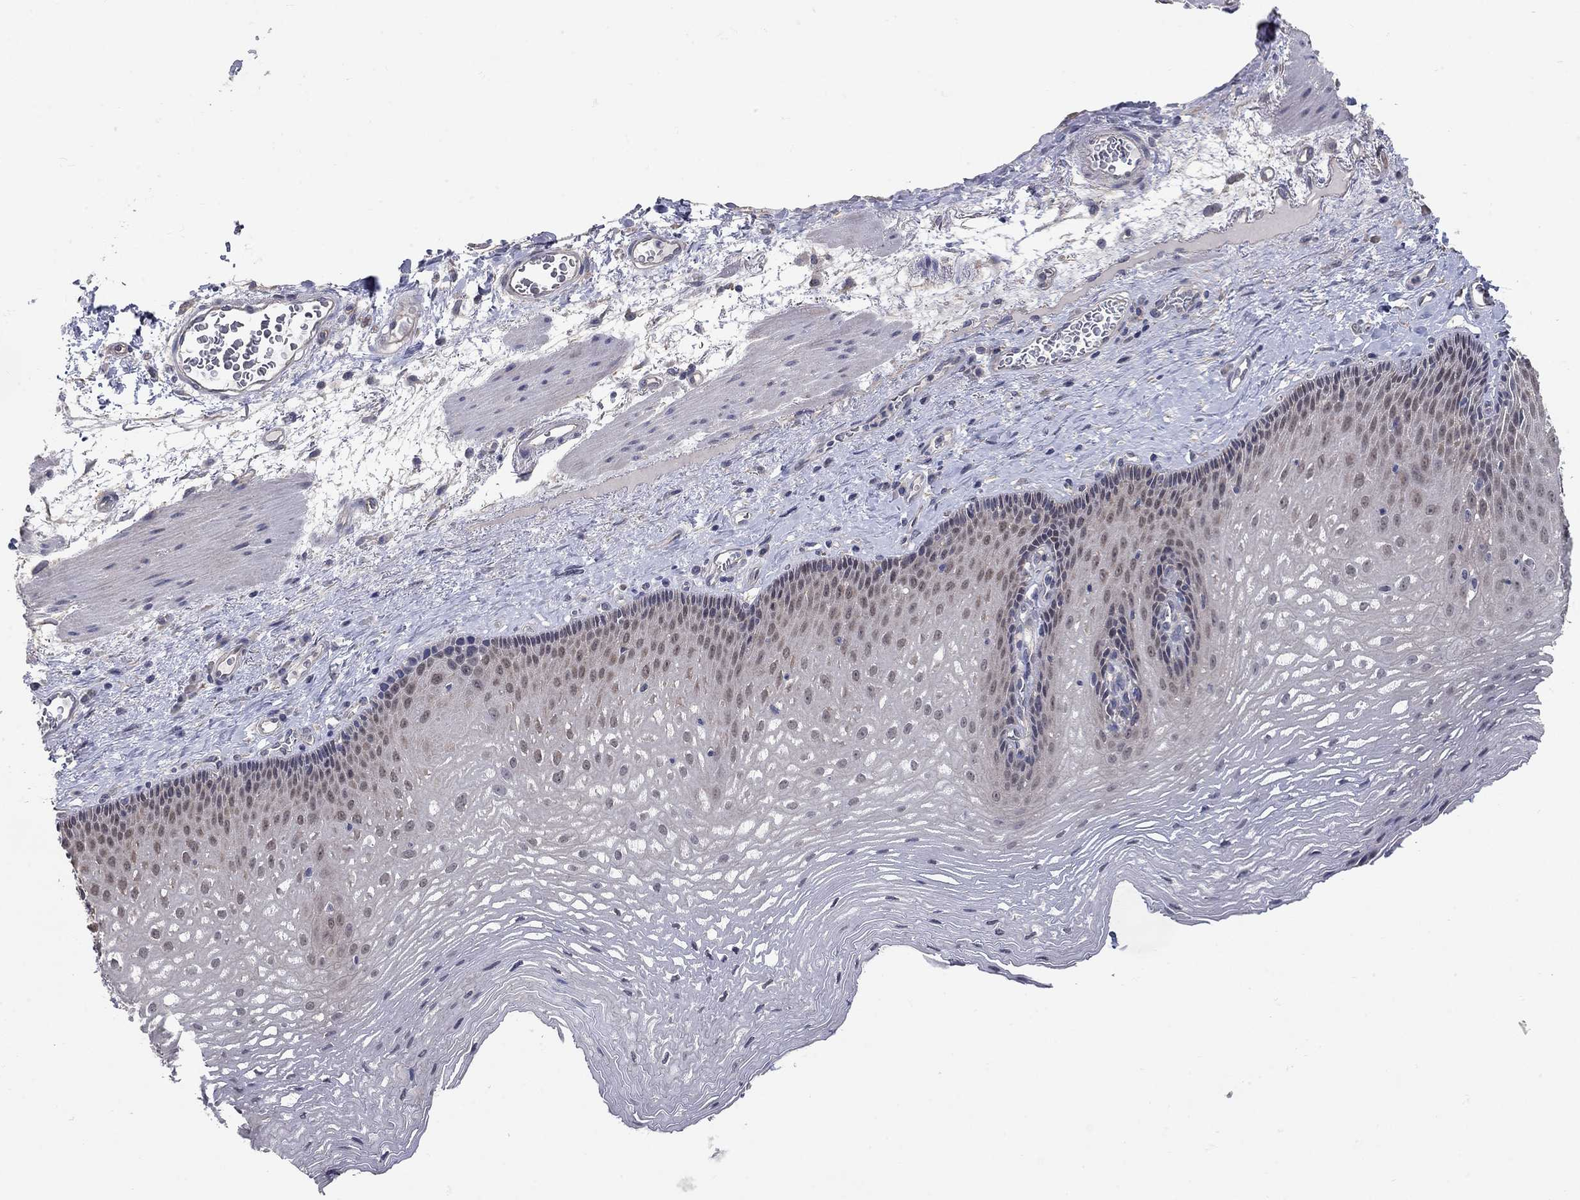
{"staining": {"intensity": "negative", "quantity": "none", "location": "none"}, "tissue": "esophagus", "cell_type": "Squamous epithelial cells", "image_type": "normal", "snomed": [{"axis": "morphology", "description": "Normal tissue, NOS"}, {"axis": "topography", "description": "Esophagus"}], "caption": "This is an immunohistochemistry micrograph of normal human esophagus. There is no staining in squamous epithelial cells.", "gene": "WASF3", "patient": {"sex": "male", "age": 76}}